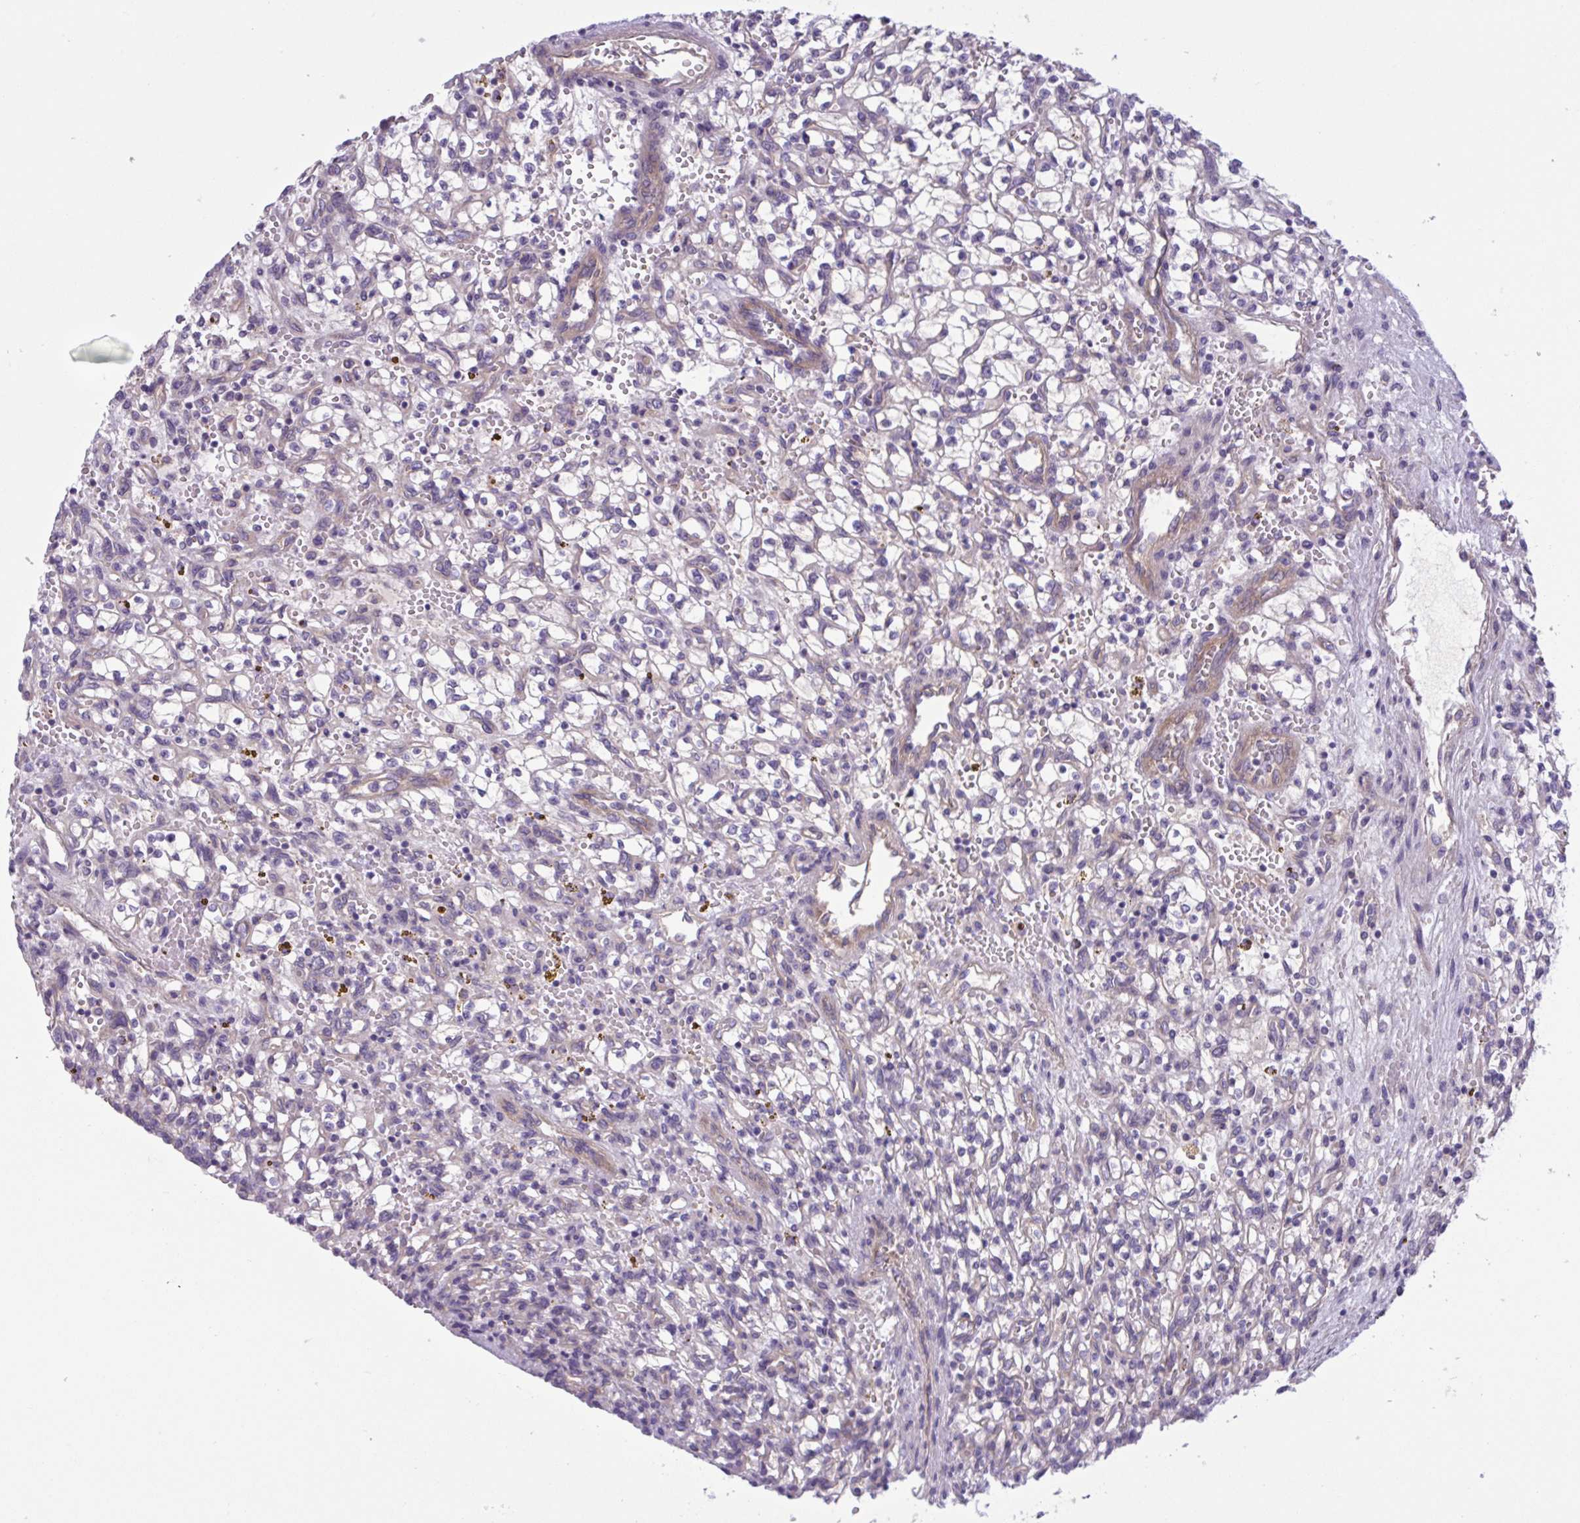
{"staining": {"intensity": "negative", "quantity": "none", "location": "none"}, "tissue": "renal cancer", "cell_type": "Tumor cells", "image_type": "cancer", "snomed": [{"axis": "morphology", "description": "Adenocarcinoma, NOS"}, {"axis": "topography", "description": "Kidney"}], "caption": "DAB immunohistochemical staining of renal cancer displays no significant staining in tumor cells.", "gene": "TTC7B", "patient": {"sex": "female", "age": 64}}